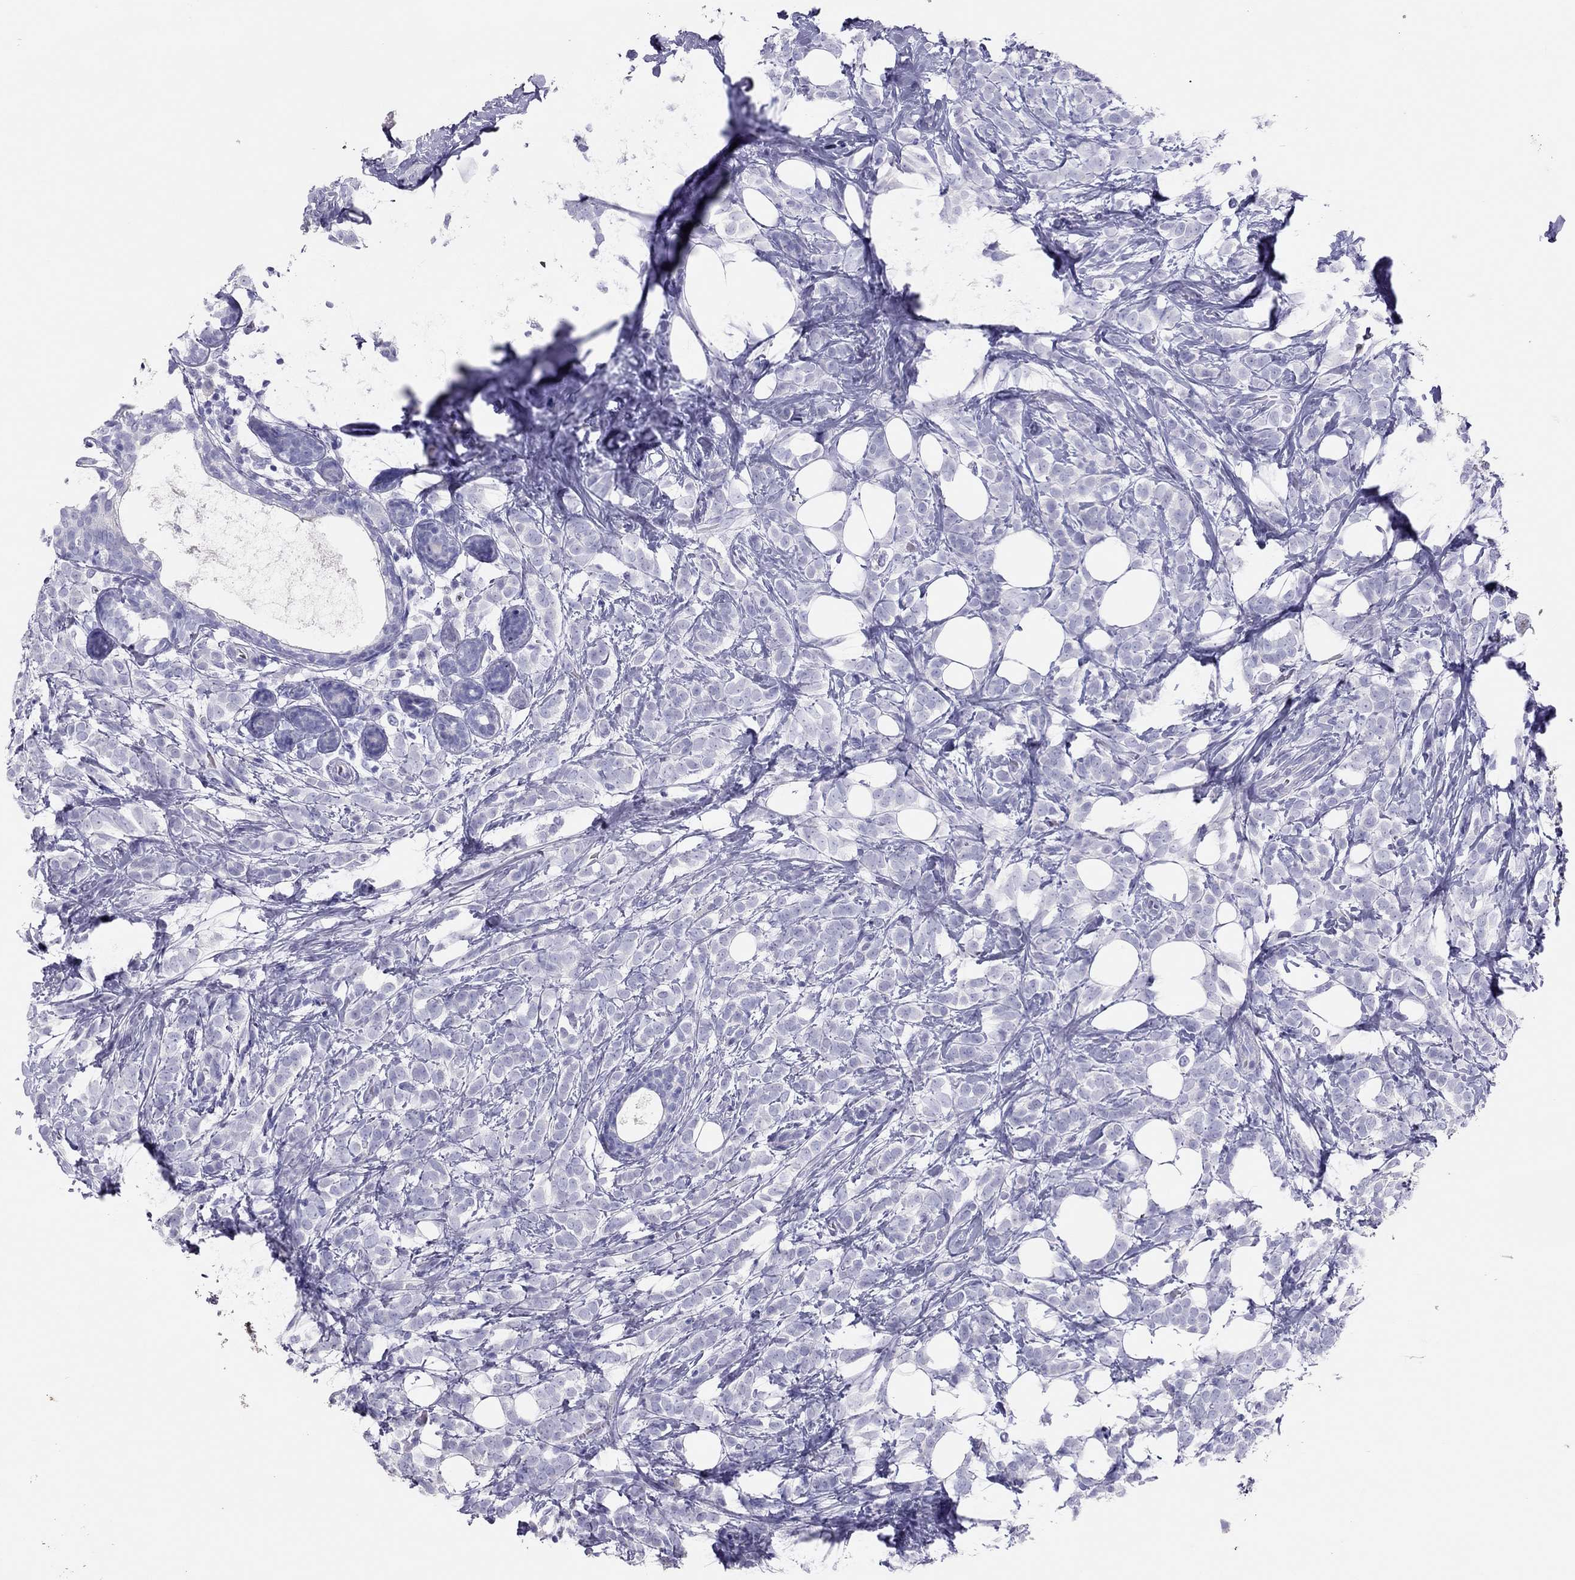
{"staining": {"intensity": "negative", "quantity": "none", "location": "none"}, "tissue": "breast cancer", "cell_type": "Tumor cells", "image_type": "cancer", "snomed": [{"axis": "morphology", "description": "Lobular carcinoma"}, {"axis": "topography", "description": "Breast"}], "caption": "Tumor cells are negative for brown protein staining in breast cancer. (DAB immunohistochemistry (IHC) with hematoxylin counter stain).", "gene": "TSHB", "patient": {"sex": "female", "age": 49}}